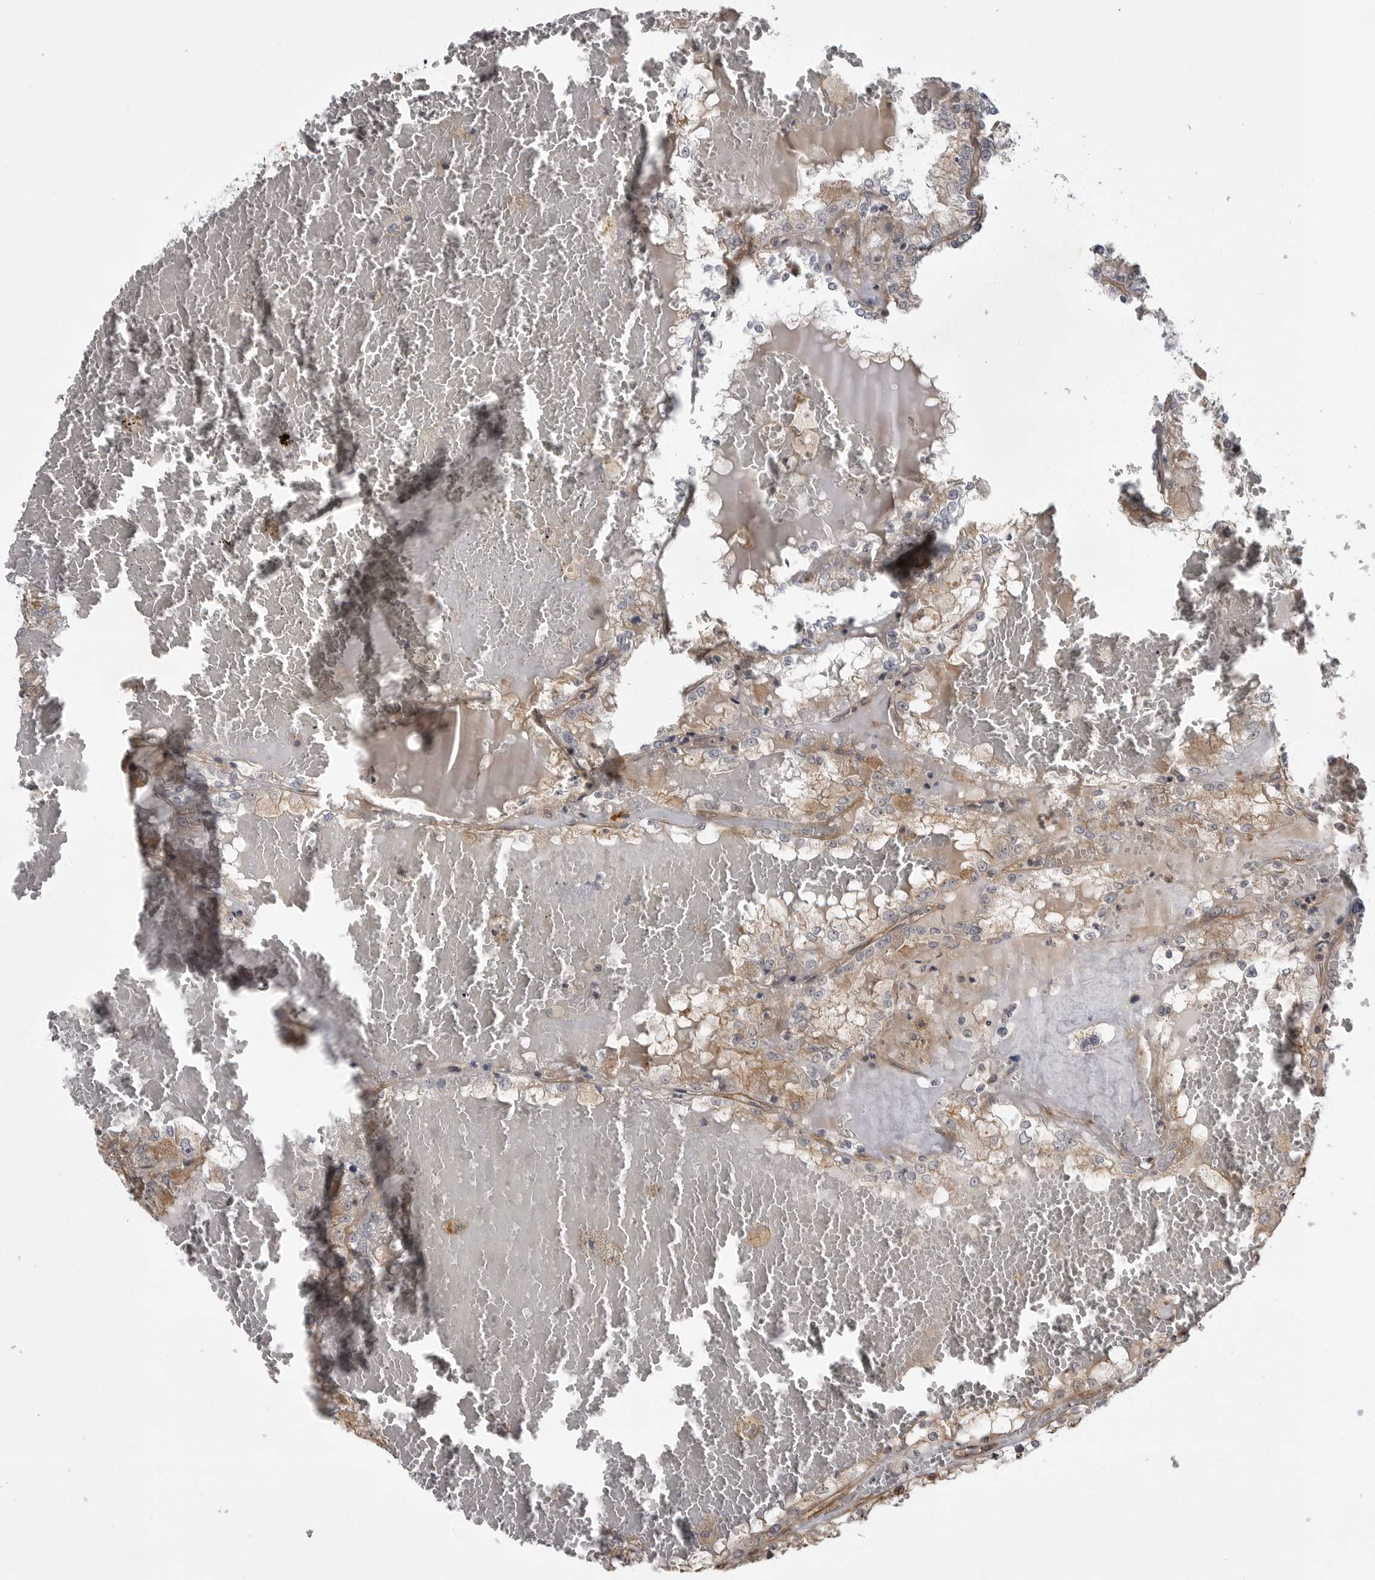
{"staining": {"intensity": "weak", "quantity": "25%-75%", "location": "cytoplasmic/membranous"}, "tissue": "renal cancer", "cell_type": "Tumor cells", "image_type": "cancer", "snomed": [{"axis": "morphology", "description": "Adenocarcinoma, NOS"}, {"axis": "topography", "description": "Kidney"}], "caption": "Tumor cells display weak cytoplasmic/membranous staining in approximately 25%-75% of cells in adenocarcinoma (renal).", "gene": "LRRC45", "patient": {"sex": "female", "age": 56}}